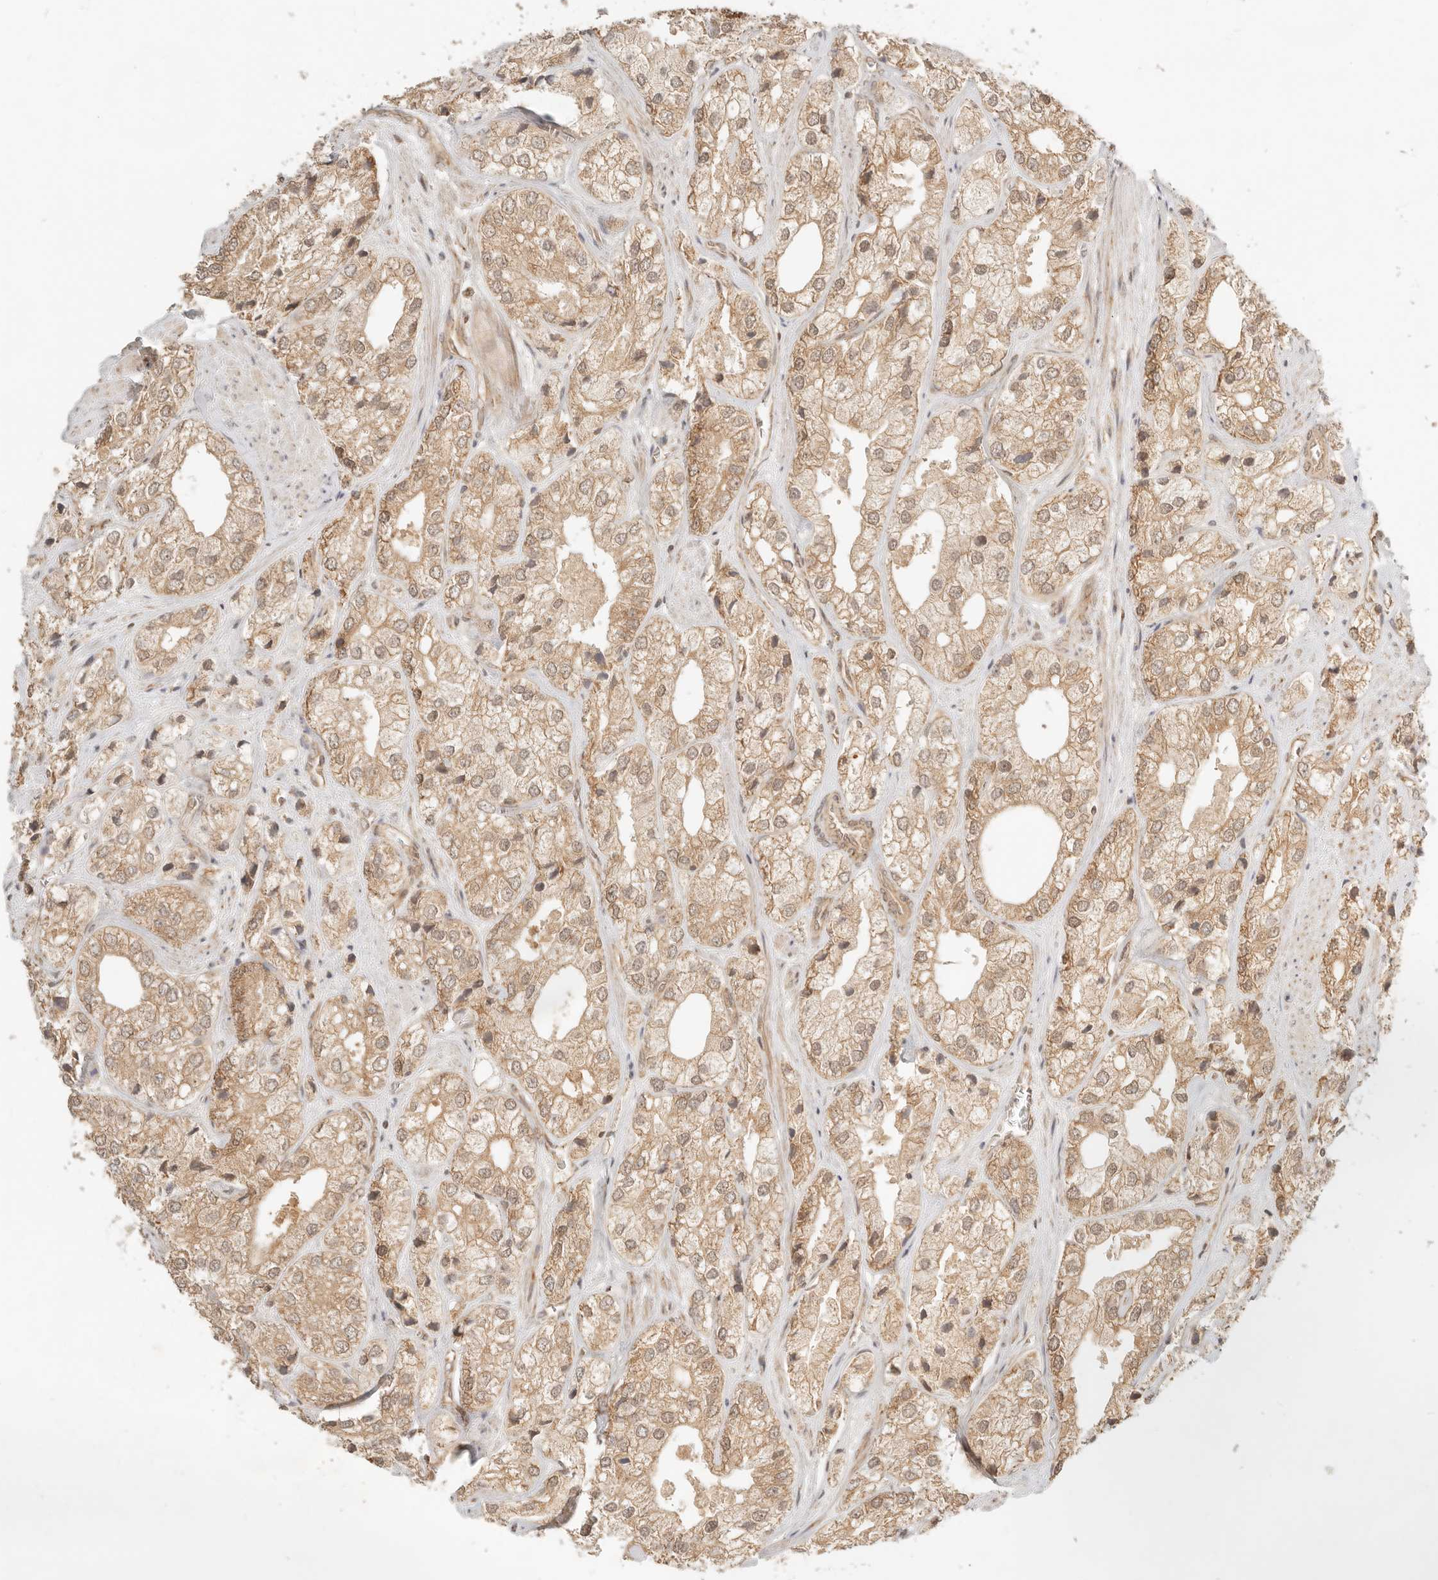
{"staining": {"intensity": "weak", "quantity": ">75%", "location": "cytoplasmic/membranous"}, "tissue": "prostate cancer", "cell_type": "Tumor cells", "image_type": "cancer", "snomed": [{"axis": "morphology", "description": "Adenocarcinoma, High grade"}, {"axis": "topography", "description": "Prostate"}], "caption": "Protein expression analysis of prostate cancer (high-grade adenocarcinoma) exhibits weak cytoplasmic/membranous expression in about >75% of tumor cells.", "gene": "BAALC", "patient": {"sex": "male", "age": 50}}